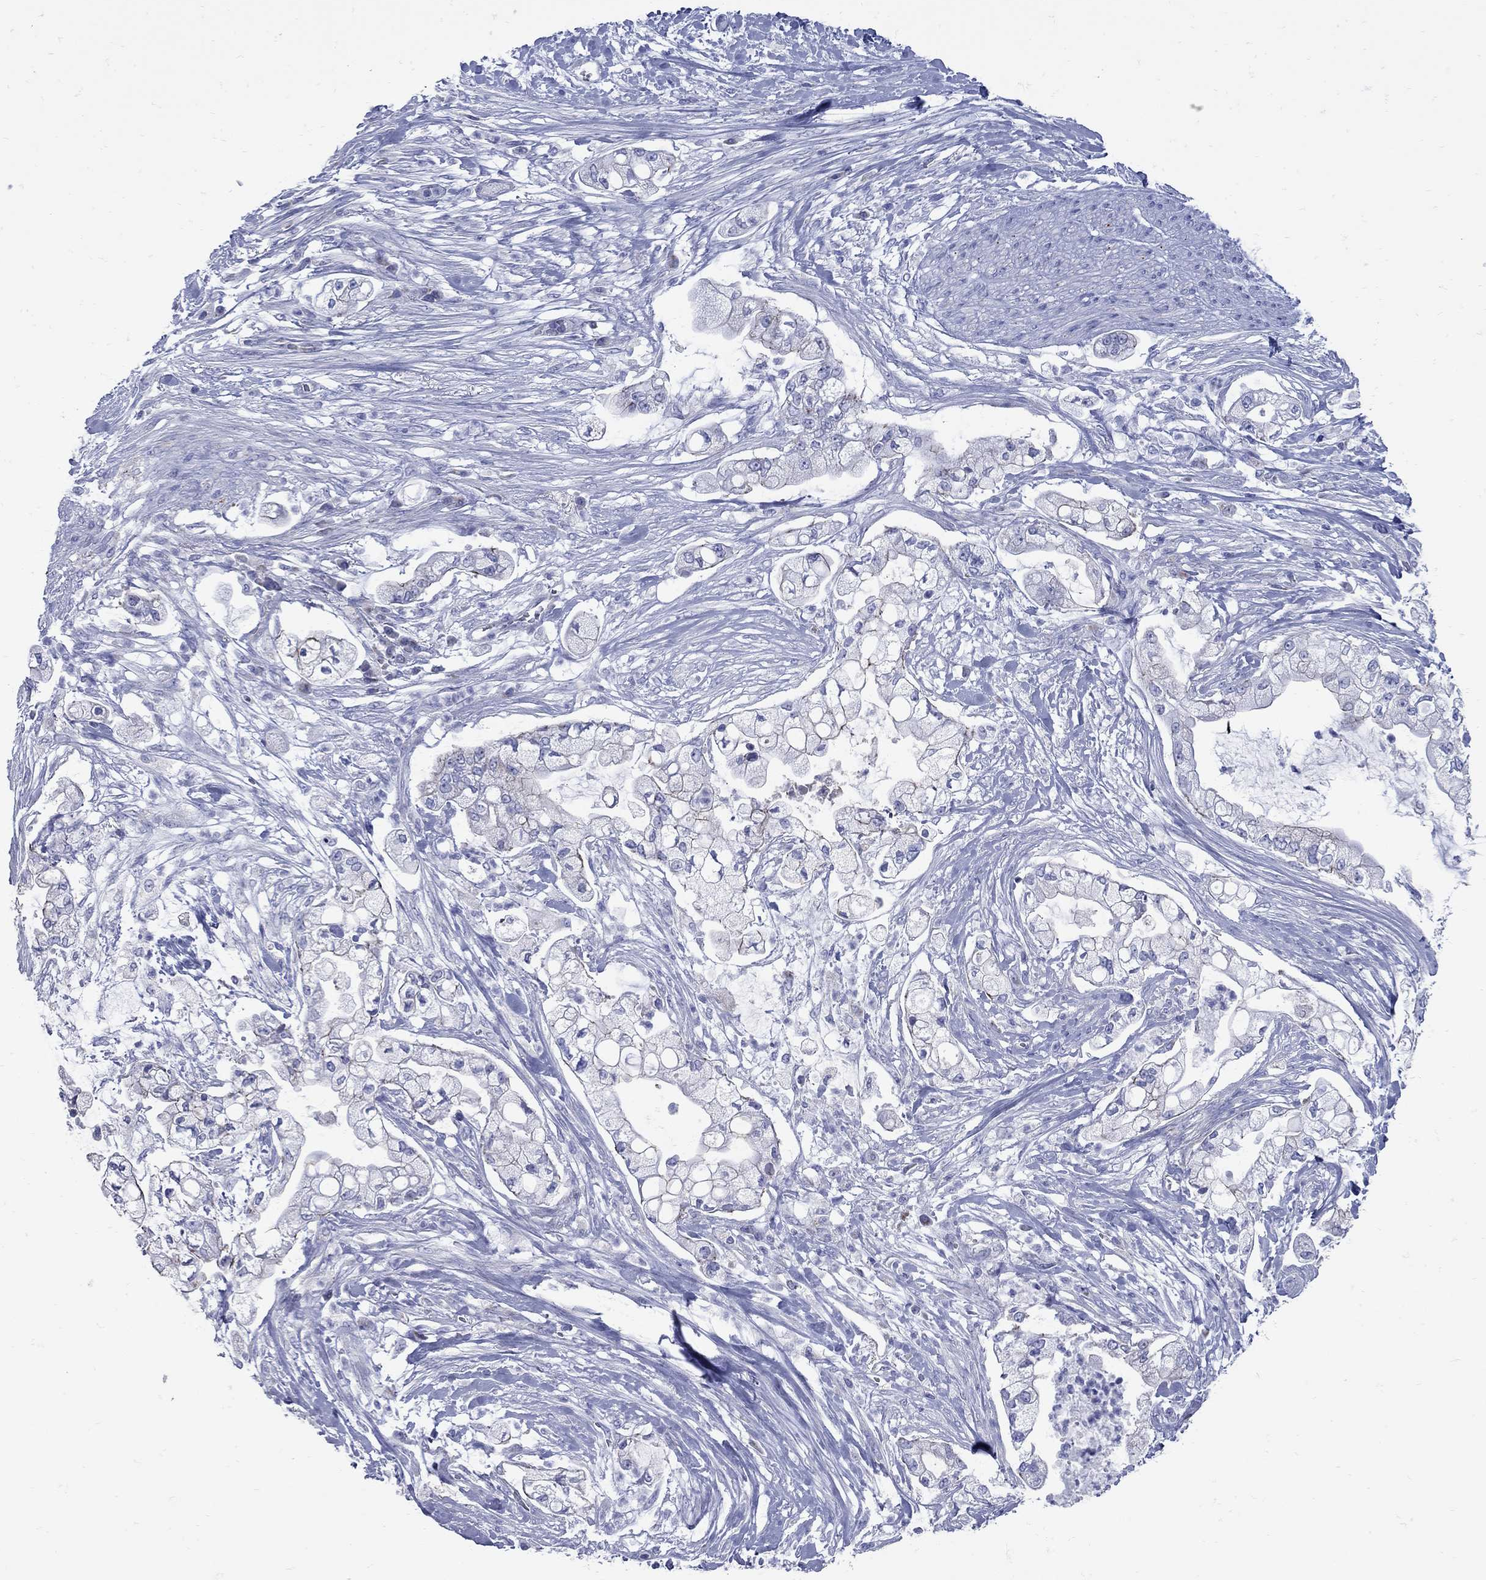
{"staining": {"intensity": "moderate", "quantity": "<25%", "location": "cytoplasmic/membranous"}, "tissue": "pancreatic cancer", "cell_type": "Tumor cells", "image_type": "cancer", "snomed": [{"axis": "morphology", "description": "Adenocarcinoma, NOS"}, {"axis": "topography", "description": "Pancreas"}], "caption": "IHC (DAB (3,3'-diaminobenzidine)) staining of human pancreatic cancer (adenocarcinoma) displays moderate cytoplasmic/membranous protein positivity in approximately <25% of tumor cells.", "gene": "PDZD3", "patient": {"sex": "female", "age": 69}}